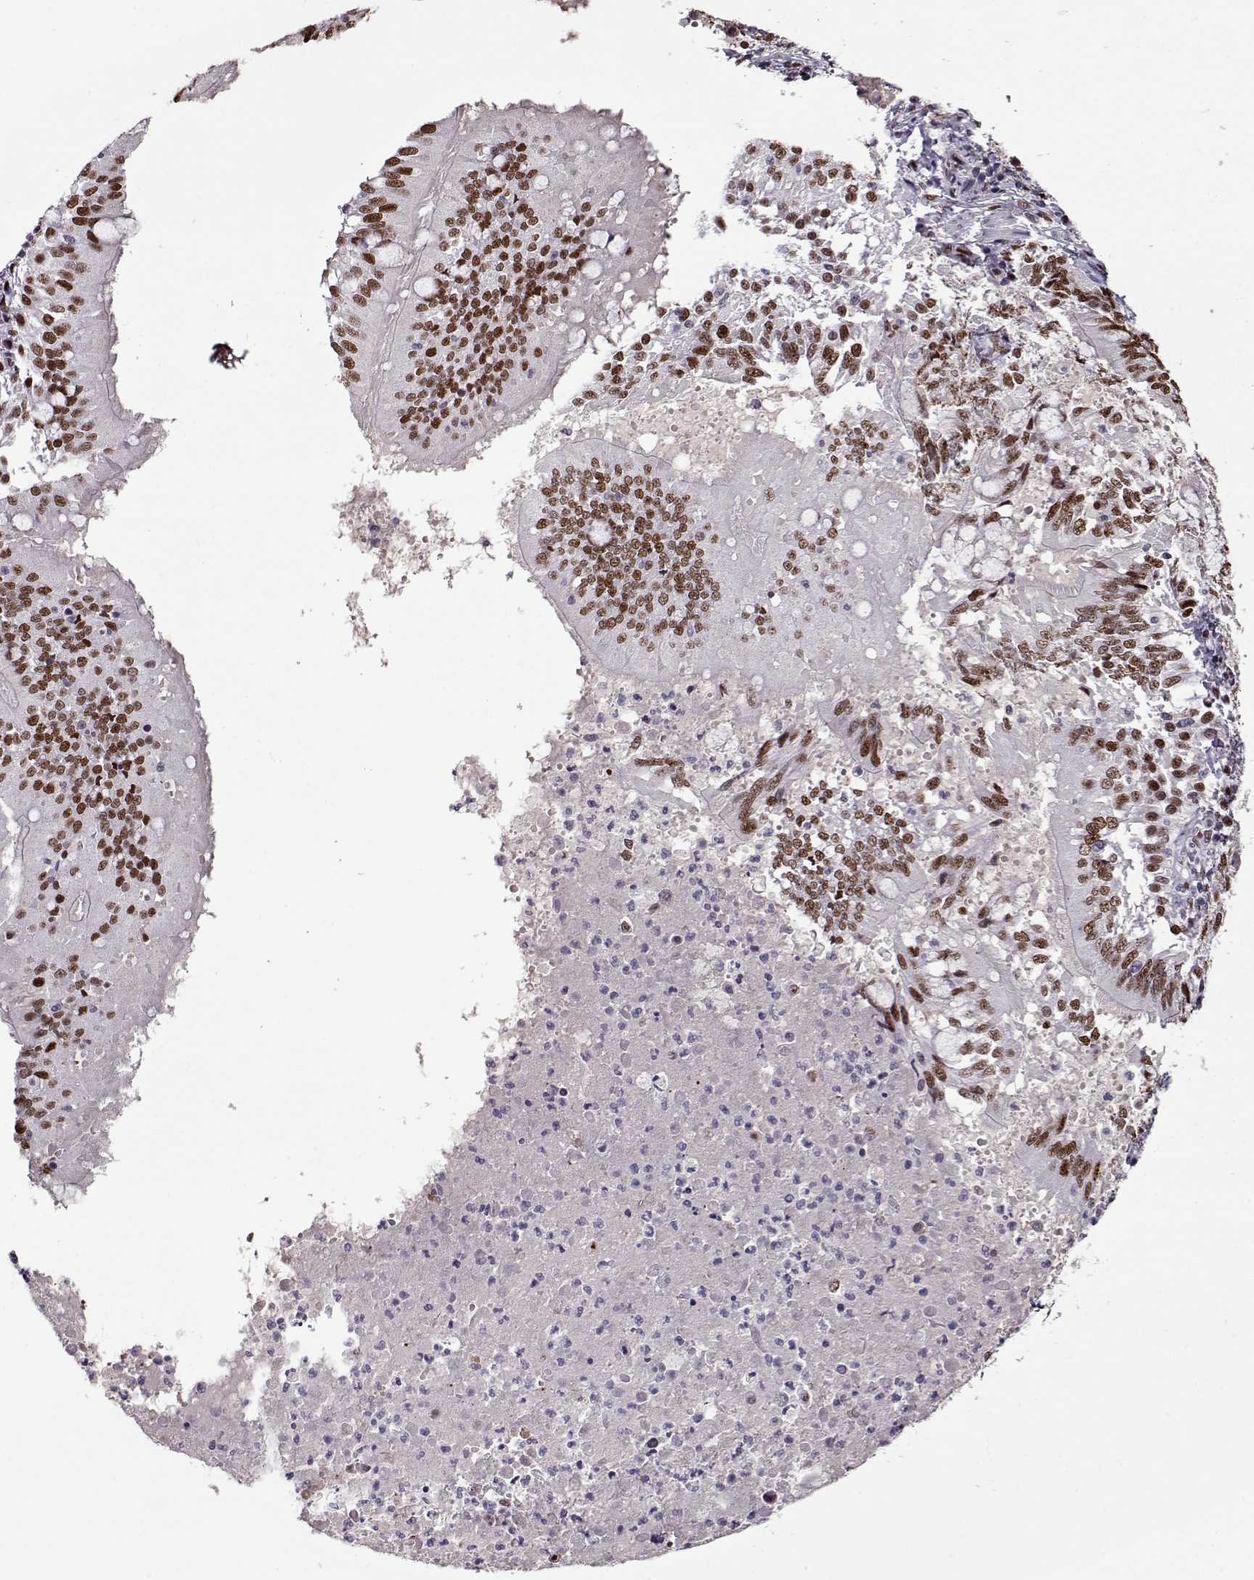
{"staining": {"intensity": "moderate", "quantity": ">75%", "location": "nuclear"}, "tissue": "lung cancer", "cell_type": "Tumor cells", "image_type": "cancer", "snomed": [{"axis": "morphology", "description": "Normal tissue, NOS"}, {"axis": "morphology", "description": "Squamous cell carcinoma, NOS"}, {"axis": "topography", "description": "Bronchus"}, {"axis": "topography", "description": "Lung"}], "caption": "Immunohistochemistry staining of lung squamous cell carcinoma, which shows medium levels of moderate nuclear staining in about >75% of tumor cells indicating moderate nuclear protein staining. The staining was performed using DAB (3,3'-diaminobenzidine) (brown) for protein detection and nuclei were counterstained in hematoxylin (blue).", "gene": "PRMT8", "patient": {"sex": "male", "age": 64}}